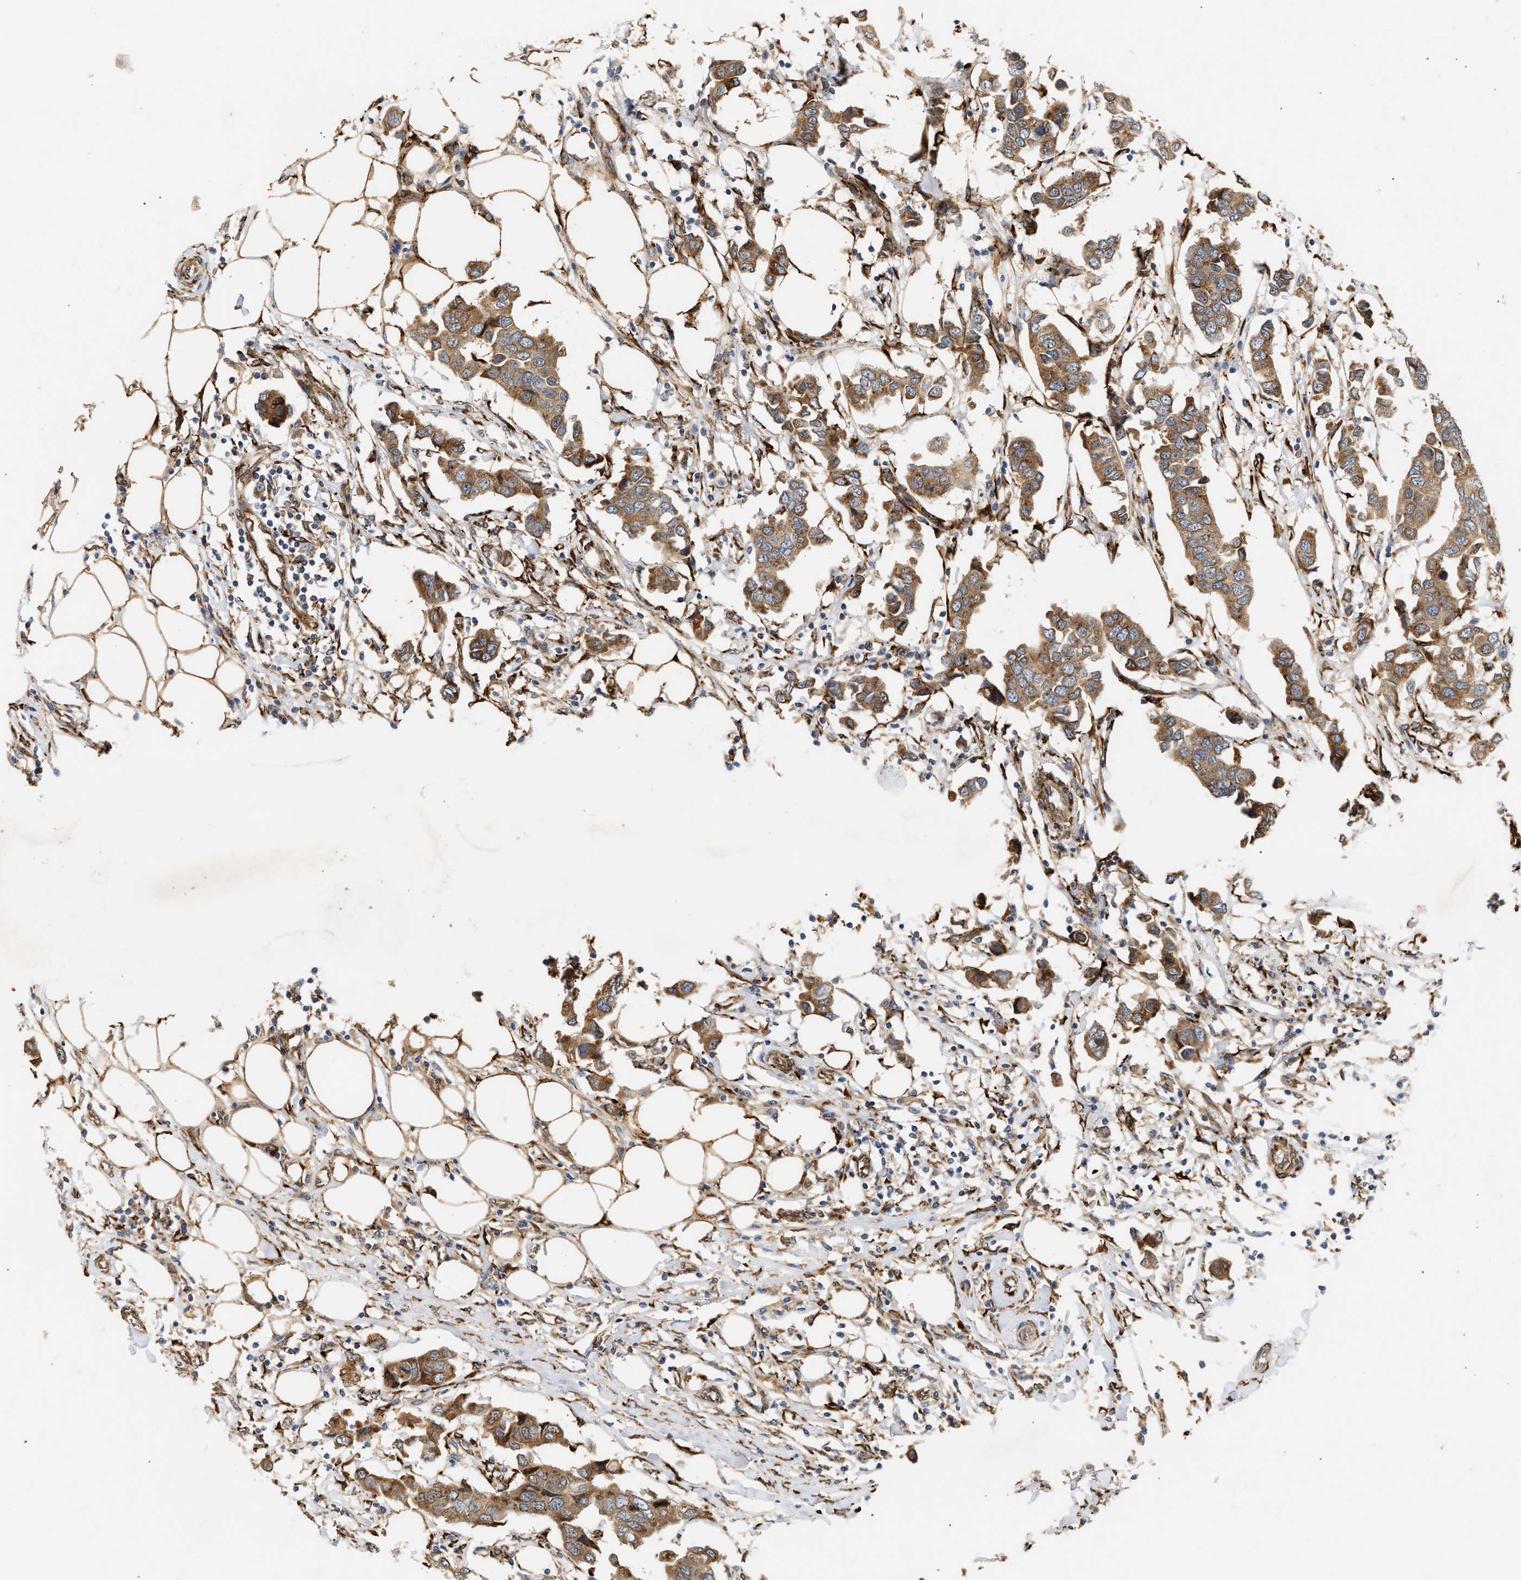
{"staining": {"intensity": "moderate", "quantity": ">75%", "location": "cytoplasmic/membranous"}, "tissue": "breast cancer", "cell_type": "Tumor cells", "image_type": "cancer", "snomed": [{"axis": "morphology", "description": "Duct carcinoma"}, {"axis": "topography", "description": "Breast"}], "caption": "An IHC micrograph of neoplastic tissue is shown. Protein staining in brown shows moderate cytoplasmic/membranous positivity in breast intraductal carcinoma within tumor cells. (brown staining indicates protein expression, while blue staining denotes nuclei).", "gene": "PLCD1", "patient": {"sex": "female", "age": 80}}